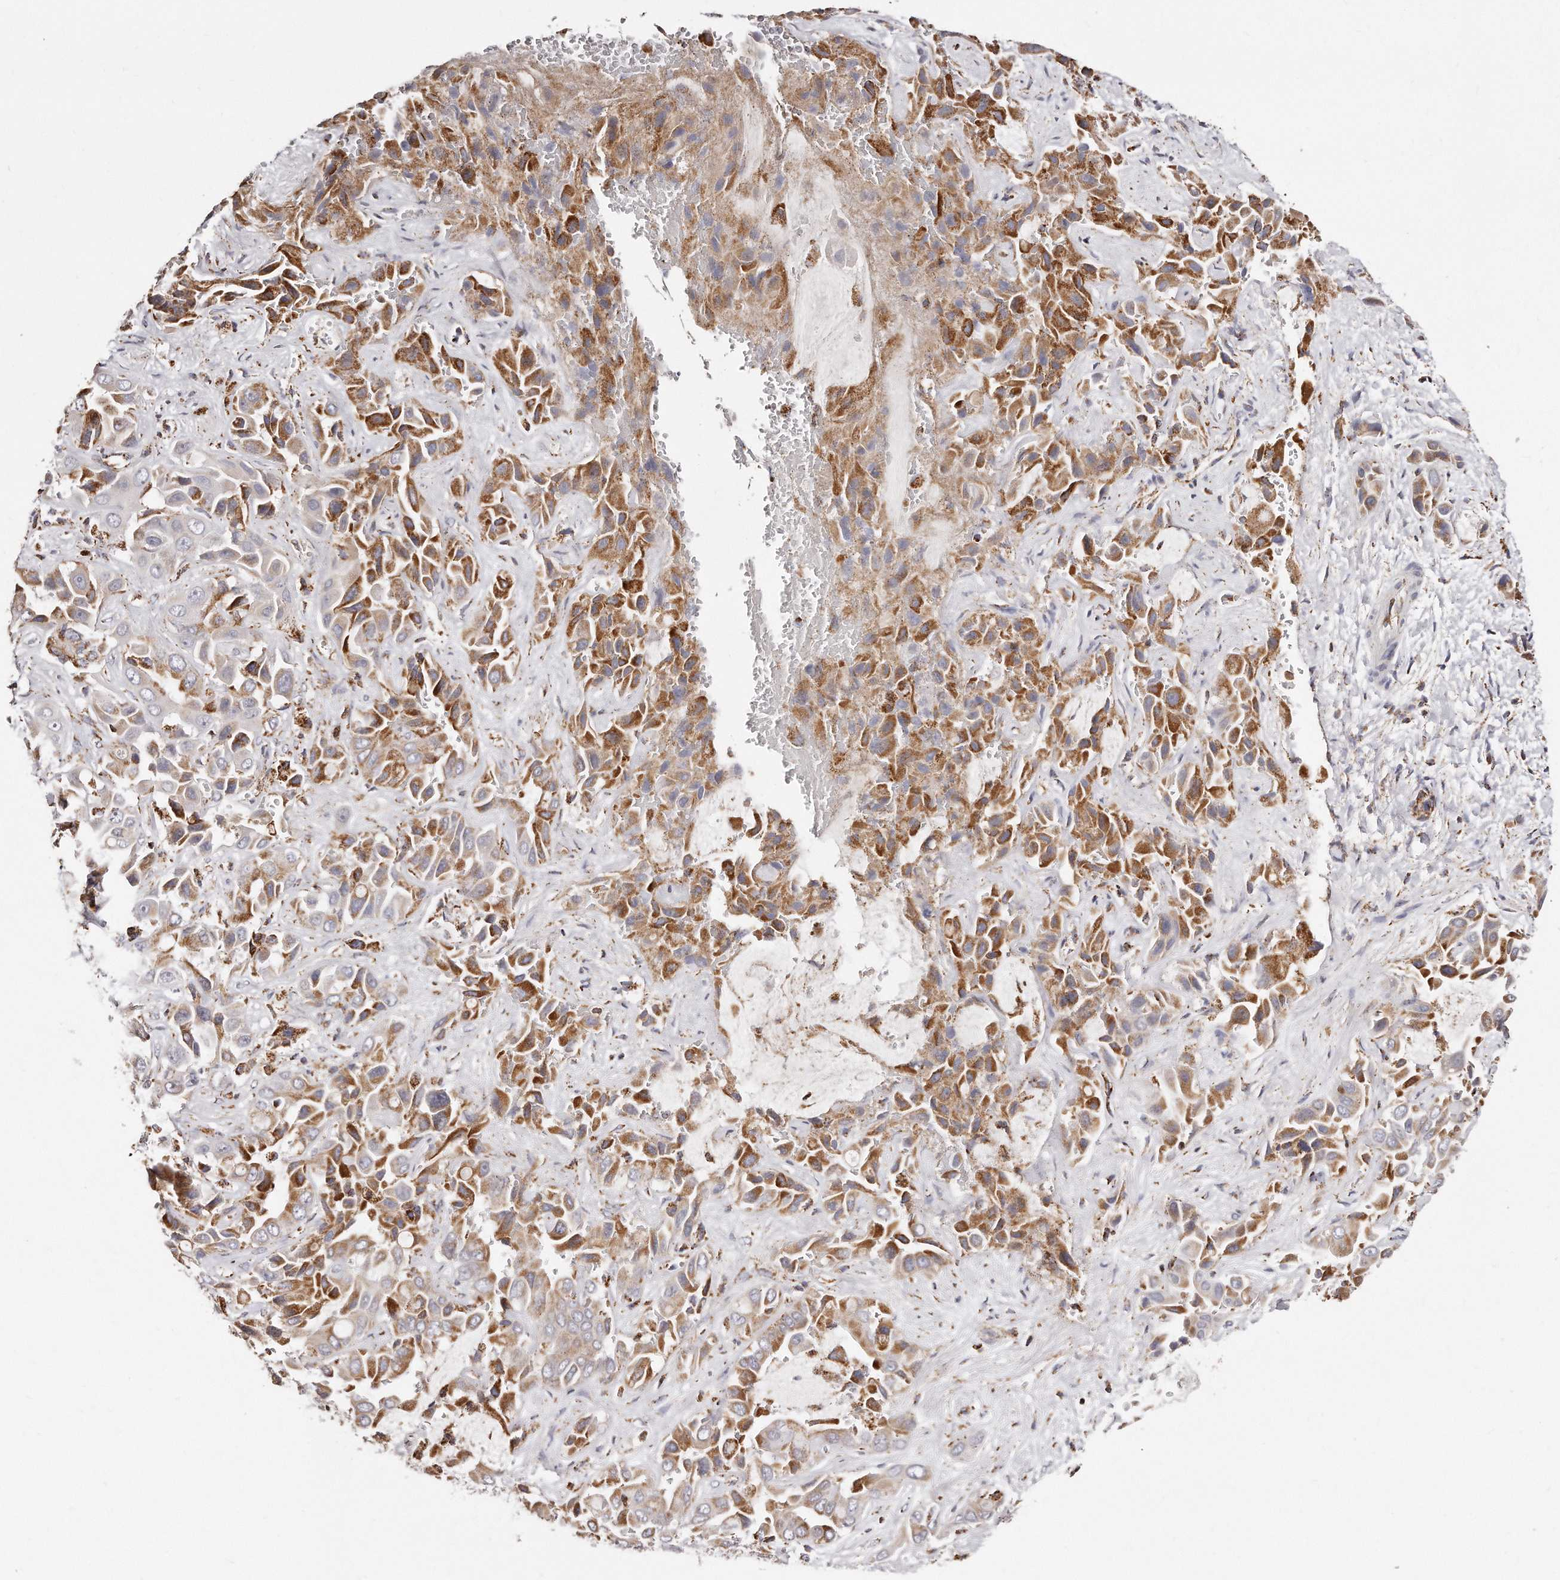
{"staining": {"intensity": "moderate", "quantity": ">75%", "location": "cytoplasmic/membranous"}, "tissue": "liver cancer", "cell_type": "Tumor cells", "image_type": "cancer", "snomed": [{"axis": "morphology", "description": "Cholangiocarcinoma"}, {"axis": "topography", "description": "Liver"}], "caption": "Immunohistochemistry (DAB) staining of cholangiocarcinoma (liver) exhibits moderate cytoplasmic/membranous protein positivity in approximately >75% of tumor cells.", "gene": "RTKN", "patient": {"sex": "female", "age": 52}}